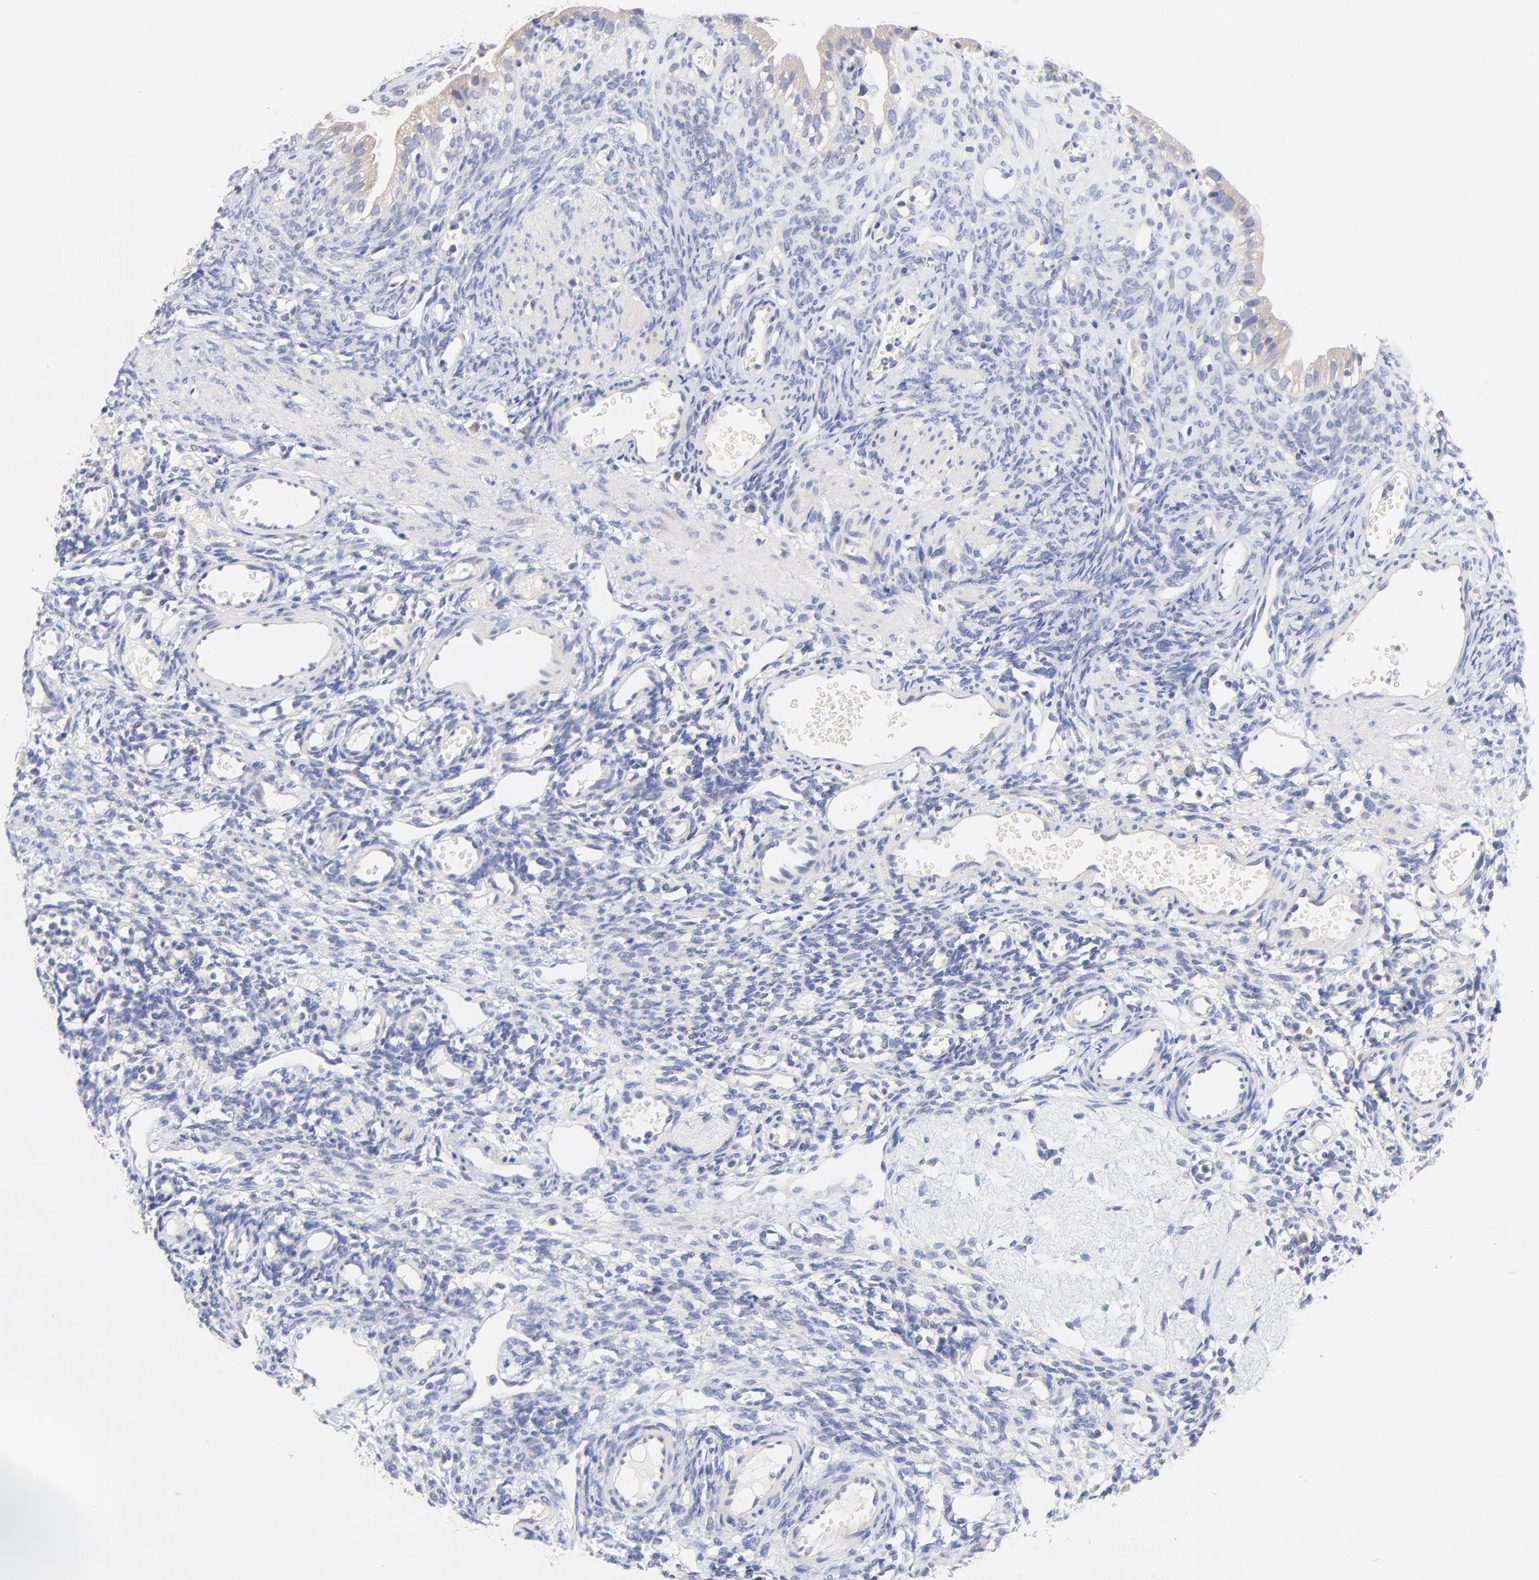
{"staining": {"intensity": "weak", "quantity": ">75%", "location": "cytoplasmic/membranous"}, "tissue": "ovary", "cell_type": "Follicle cells", "image_type": "normal", "snomed": [{"axis": "morphology", "description": "Normal tissue, NOS"}, {"axis": "topography", "description": "Ovary"}], "caption": "A histopathology image of human ovary stained for a protein shows weak cytoplasmic/membranous brown staining in follicle cells.", "gene": "TNFRSF13C", "patient": {"sex": "female", "age": 33}}